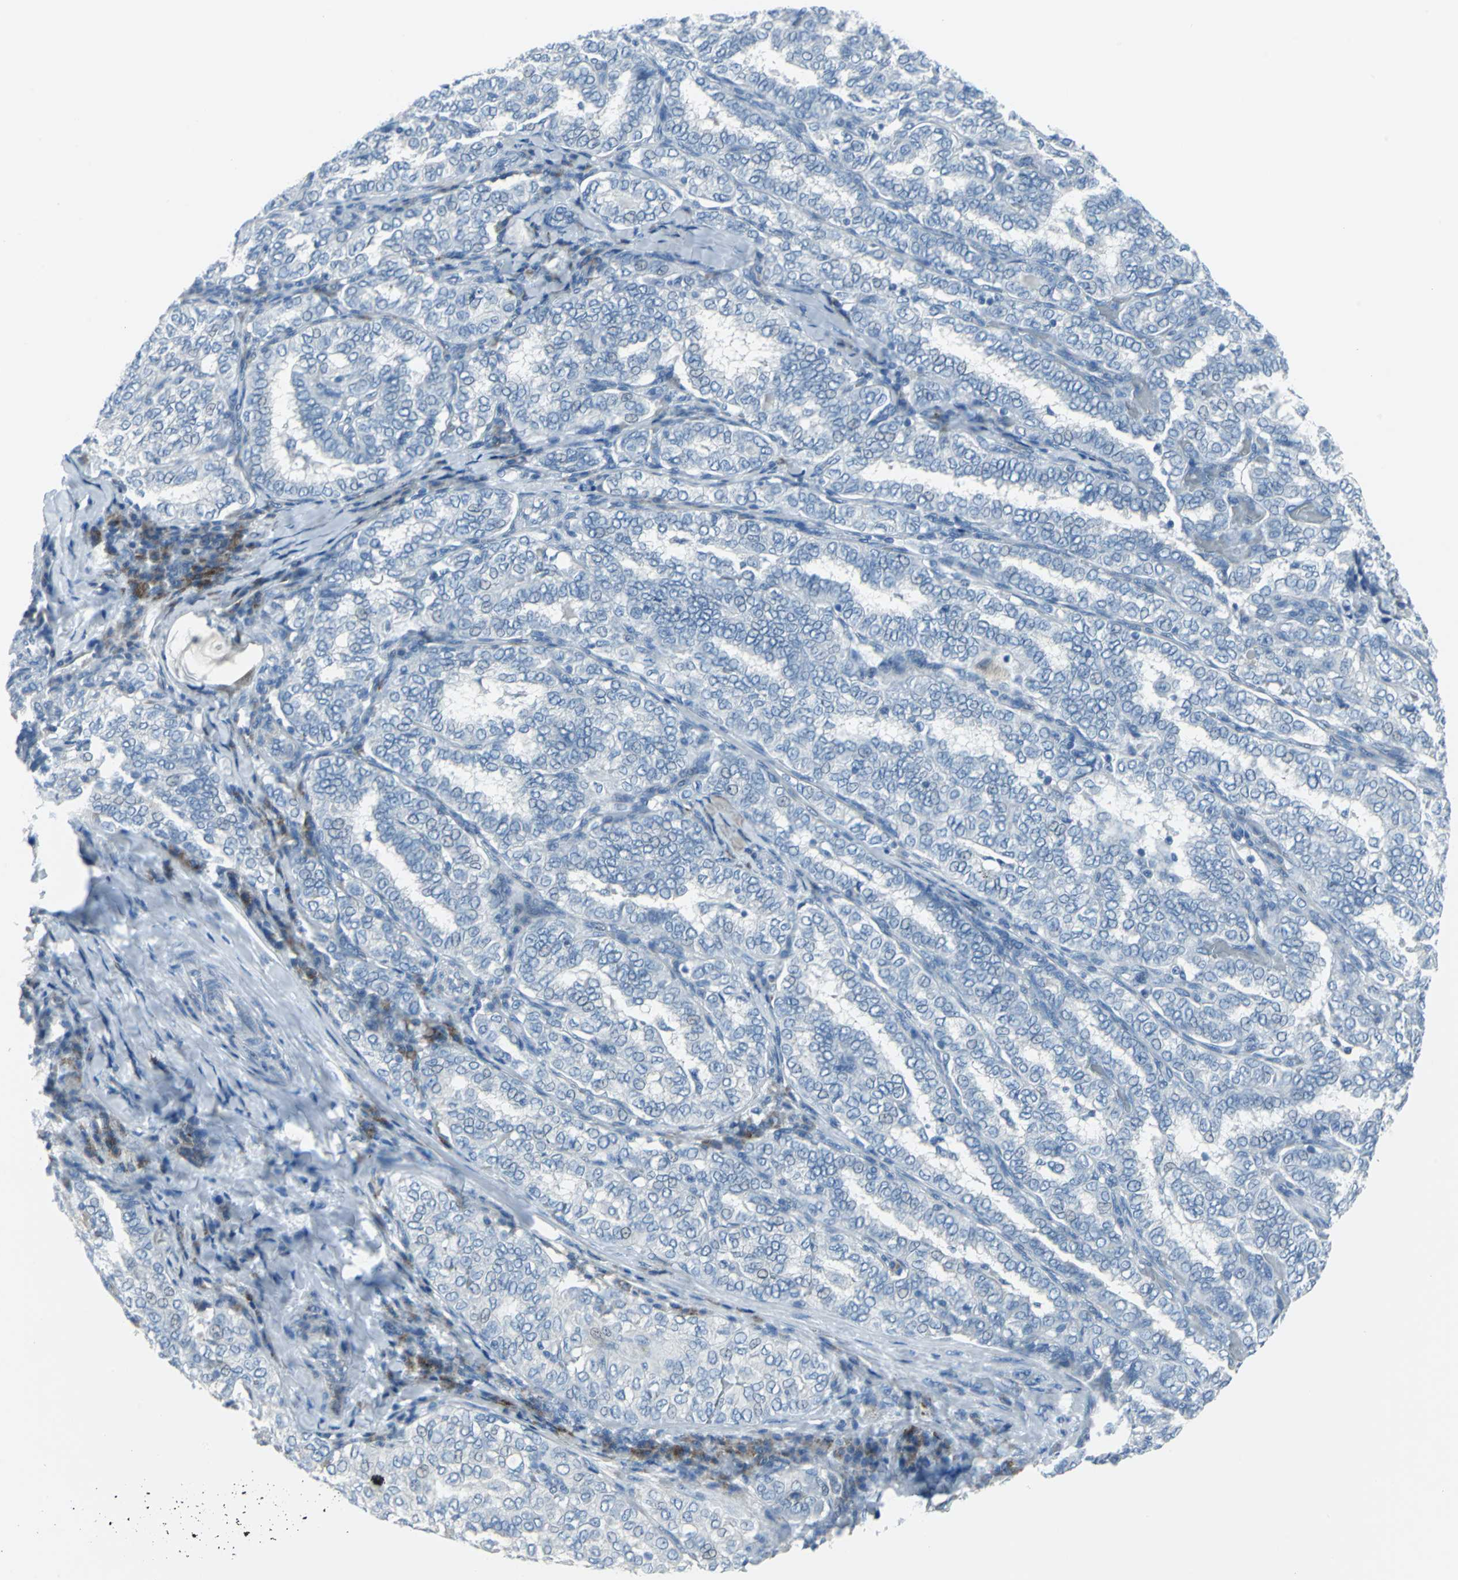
{"staining": {"intensity": "negative", "quantity": "none", "location": "none"}, "tissue": "thyroid cancer", "cell_type": "Tumor cells", "image_type": "cancer", "snomed": [{"axis": "morphology", "description": "Papillary adenocarcinoma, NOS"}, {"axis": "topography", "description": "Thyroid gland"}], "caption": "Papillary adenocarcinoma (thyroid) was stained to show a protein in brown. There is no significant expression in tumor cells.", "gene": "DNAI2", "patient": {"sex": "female", "age": 30}}